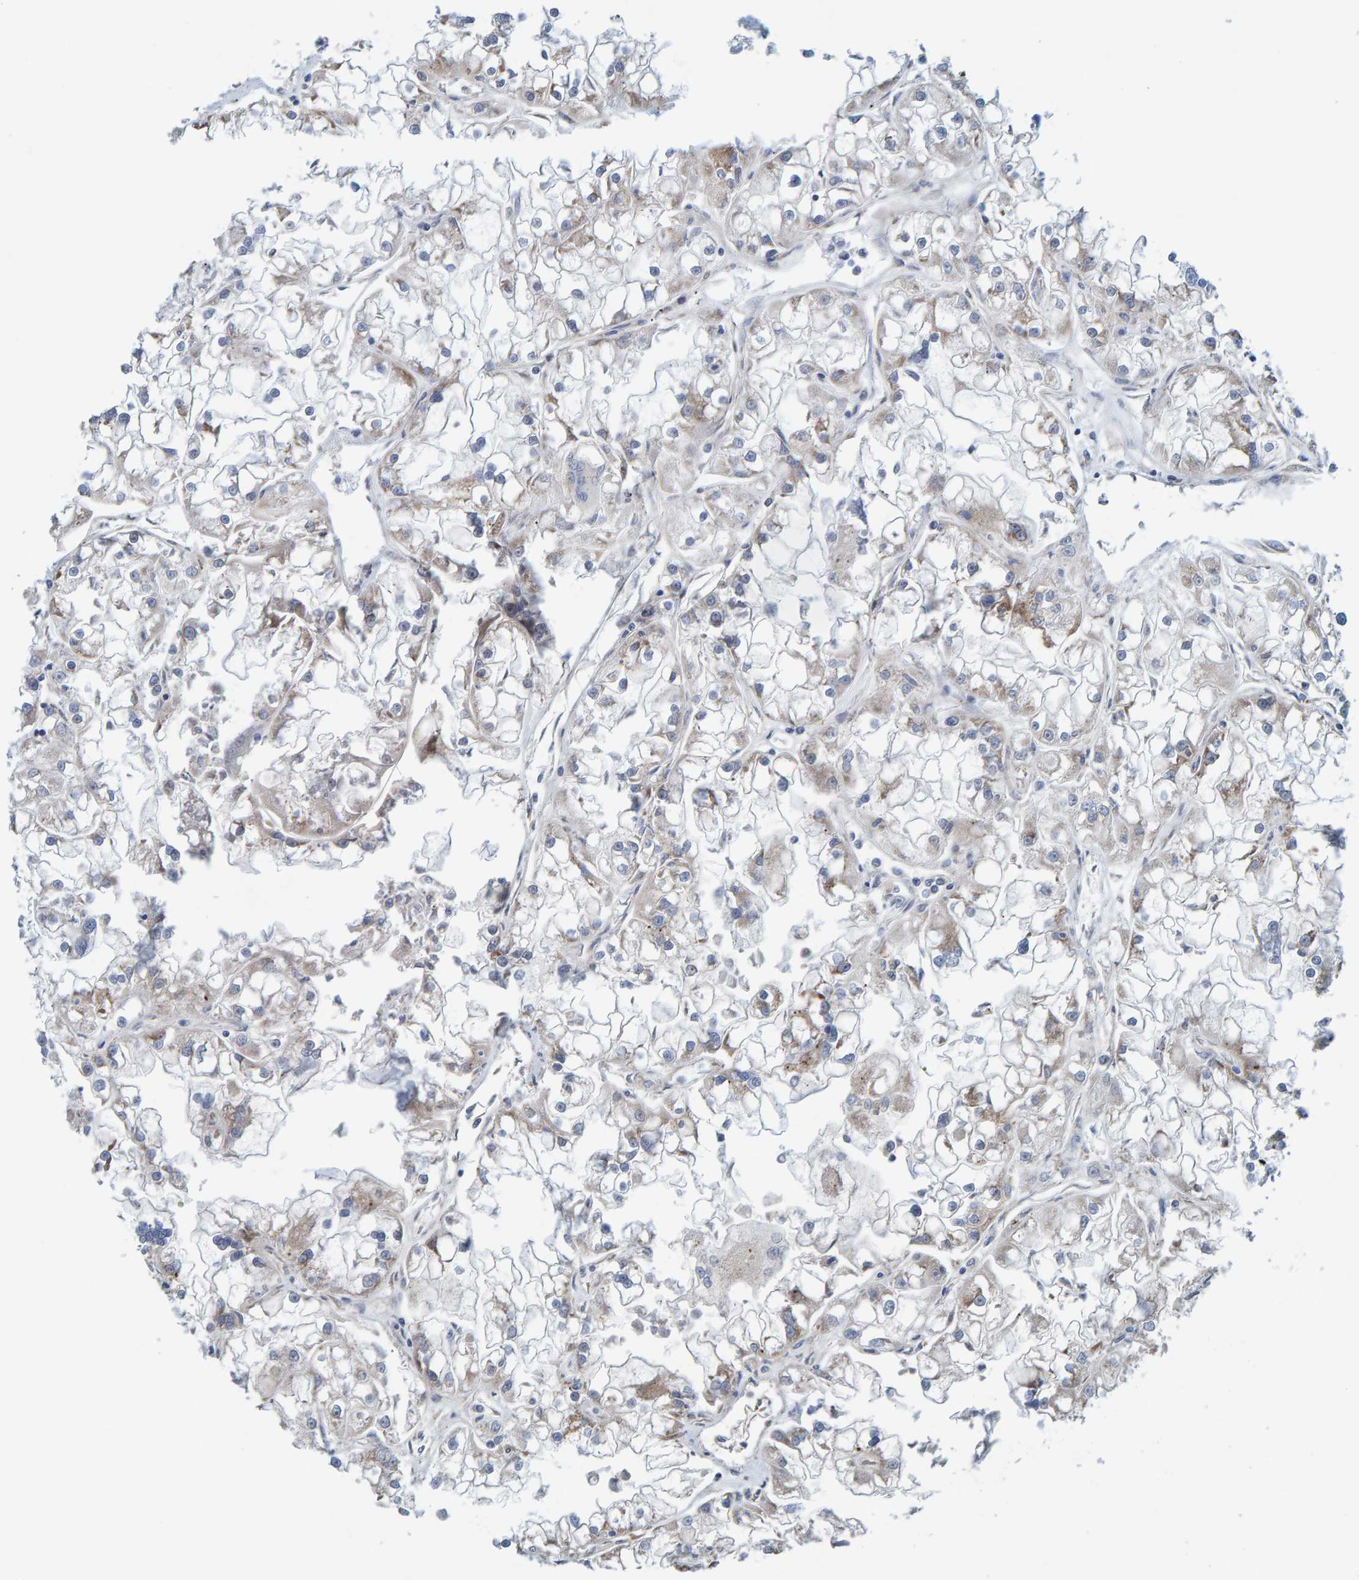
{"staining": {"intensity": "weak", "quantity": "25%-75%", "location": "cytoplasmic/membranous"}, "tissue": "renal cancer", "cell_type": "Tumor cells", "image_type": "cancer", "snomed": [{"axis": "morphology", "description": "Adenocarcinoma, NOS"}, {"axis": "topography", "description": "Kidney"}], "caption": "Protein expression analysis of human renal adenocarcinoma reveals weak cytoplasmic/membranous positivity in about 25%-75% of tumor cells.", "gene": "SCRN2", "patient": {"sex": "female", "age": 52}}